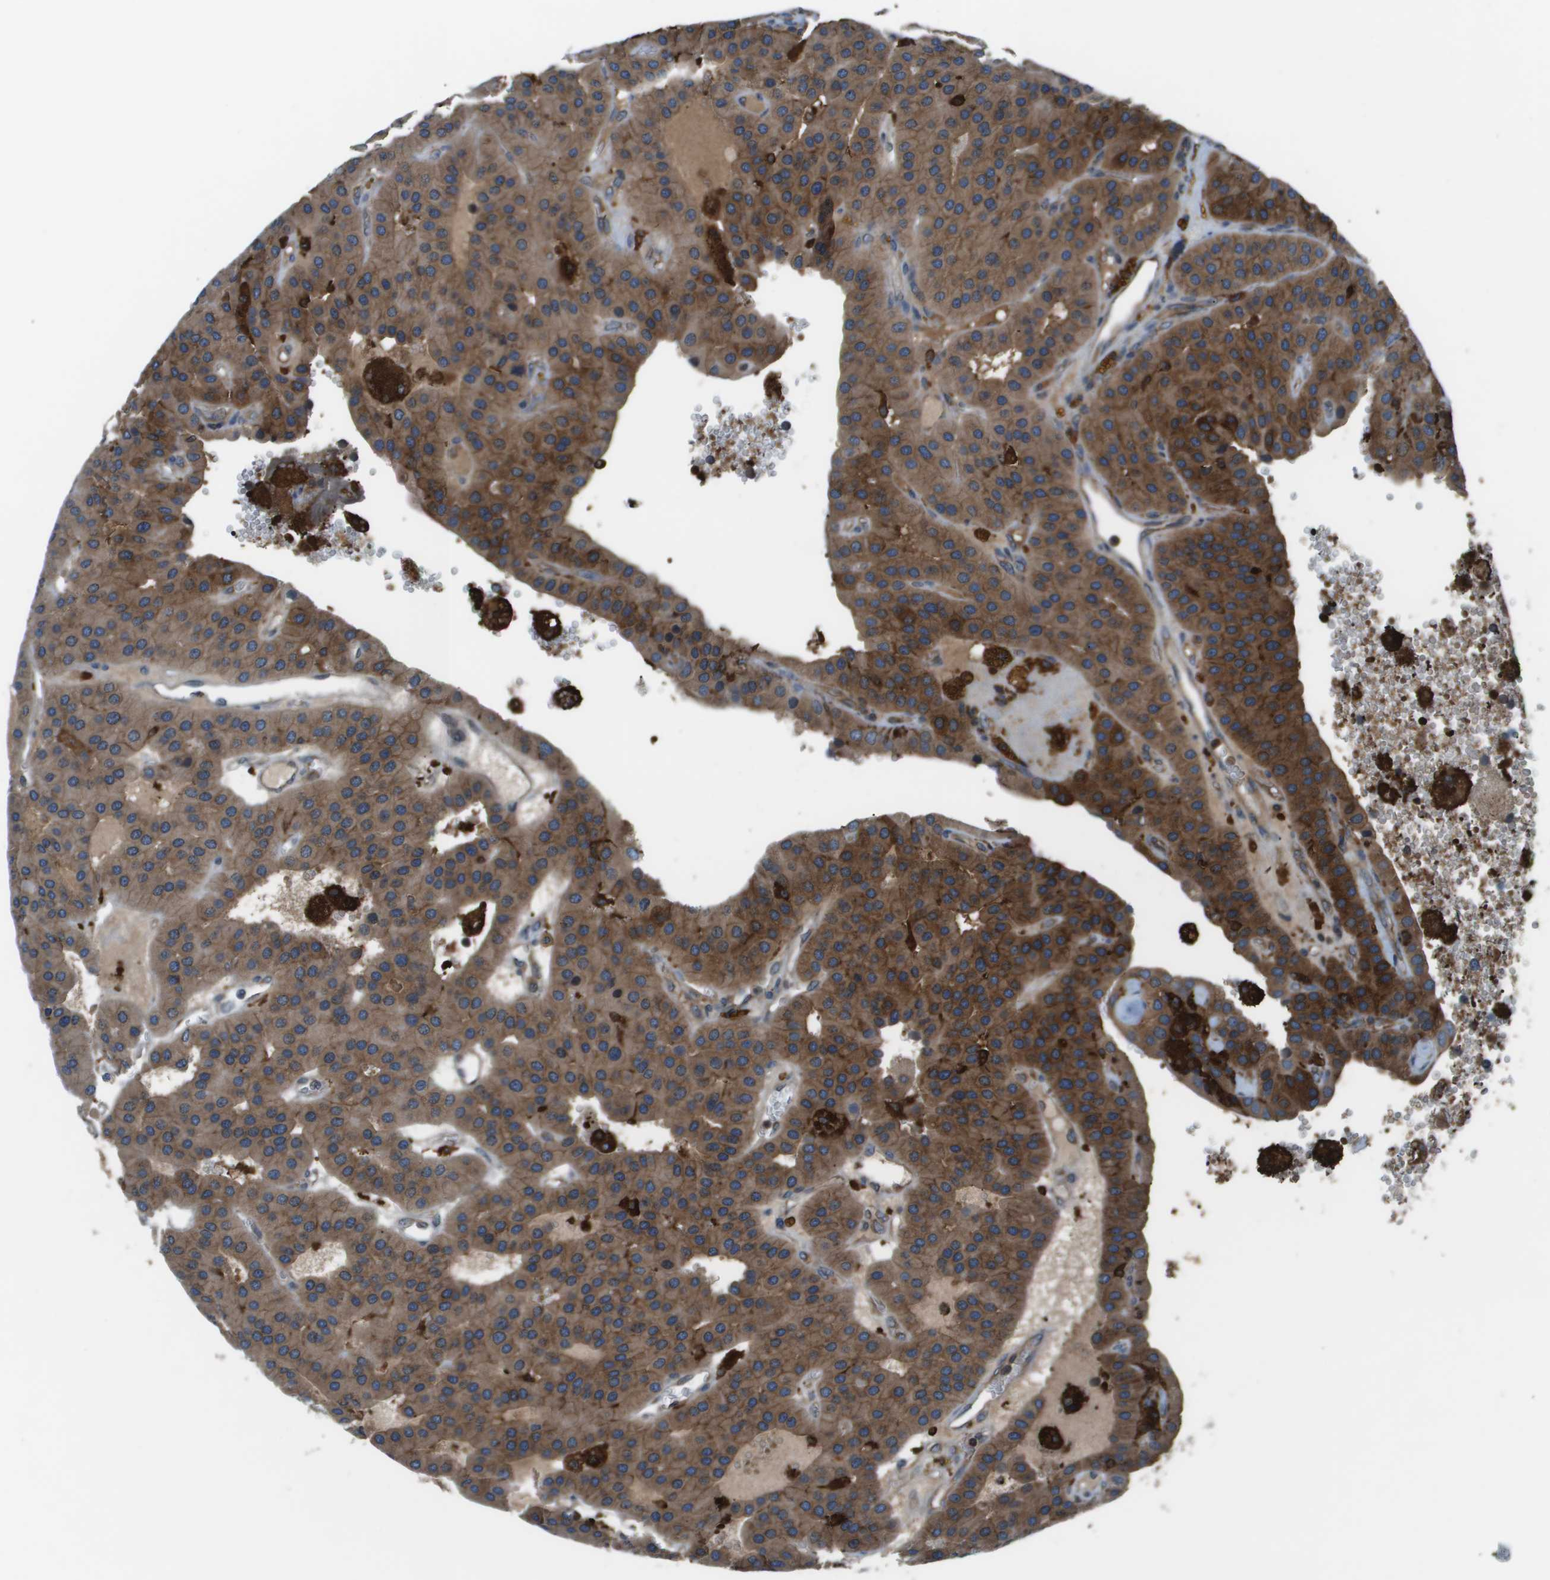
{"staining": {"intensity": "moderate", "quantity": ">75%", "location": "cytoplasmic/membranous"}, "tissue": "parathyroid gland", "cell_type": "Glandular cells", "image_type": "normal", "snomed": [{"axis": "morphology", "description": "Normal tissue, NOS"}, {"axis": "morphology", "description": "Adenoma, NOS"}, {"axis": "topography", "description": "Parathyroid gland"}], "caption": "Protein staining of benign parathyroid gland demonstrates moderate cytoplasmic/membranous positivity in approximately >75% of glandular cells.", "gene": "EIF3B", "patient": {"sex": "female", "age": 86}}